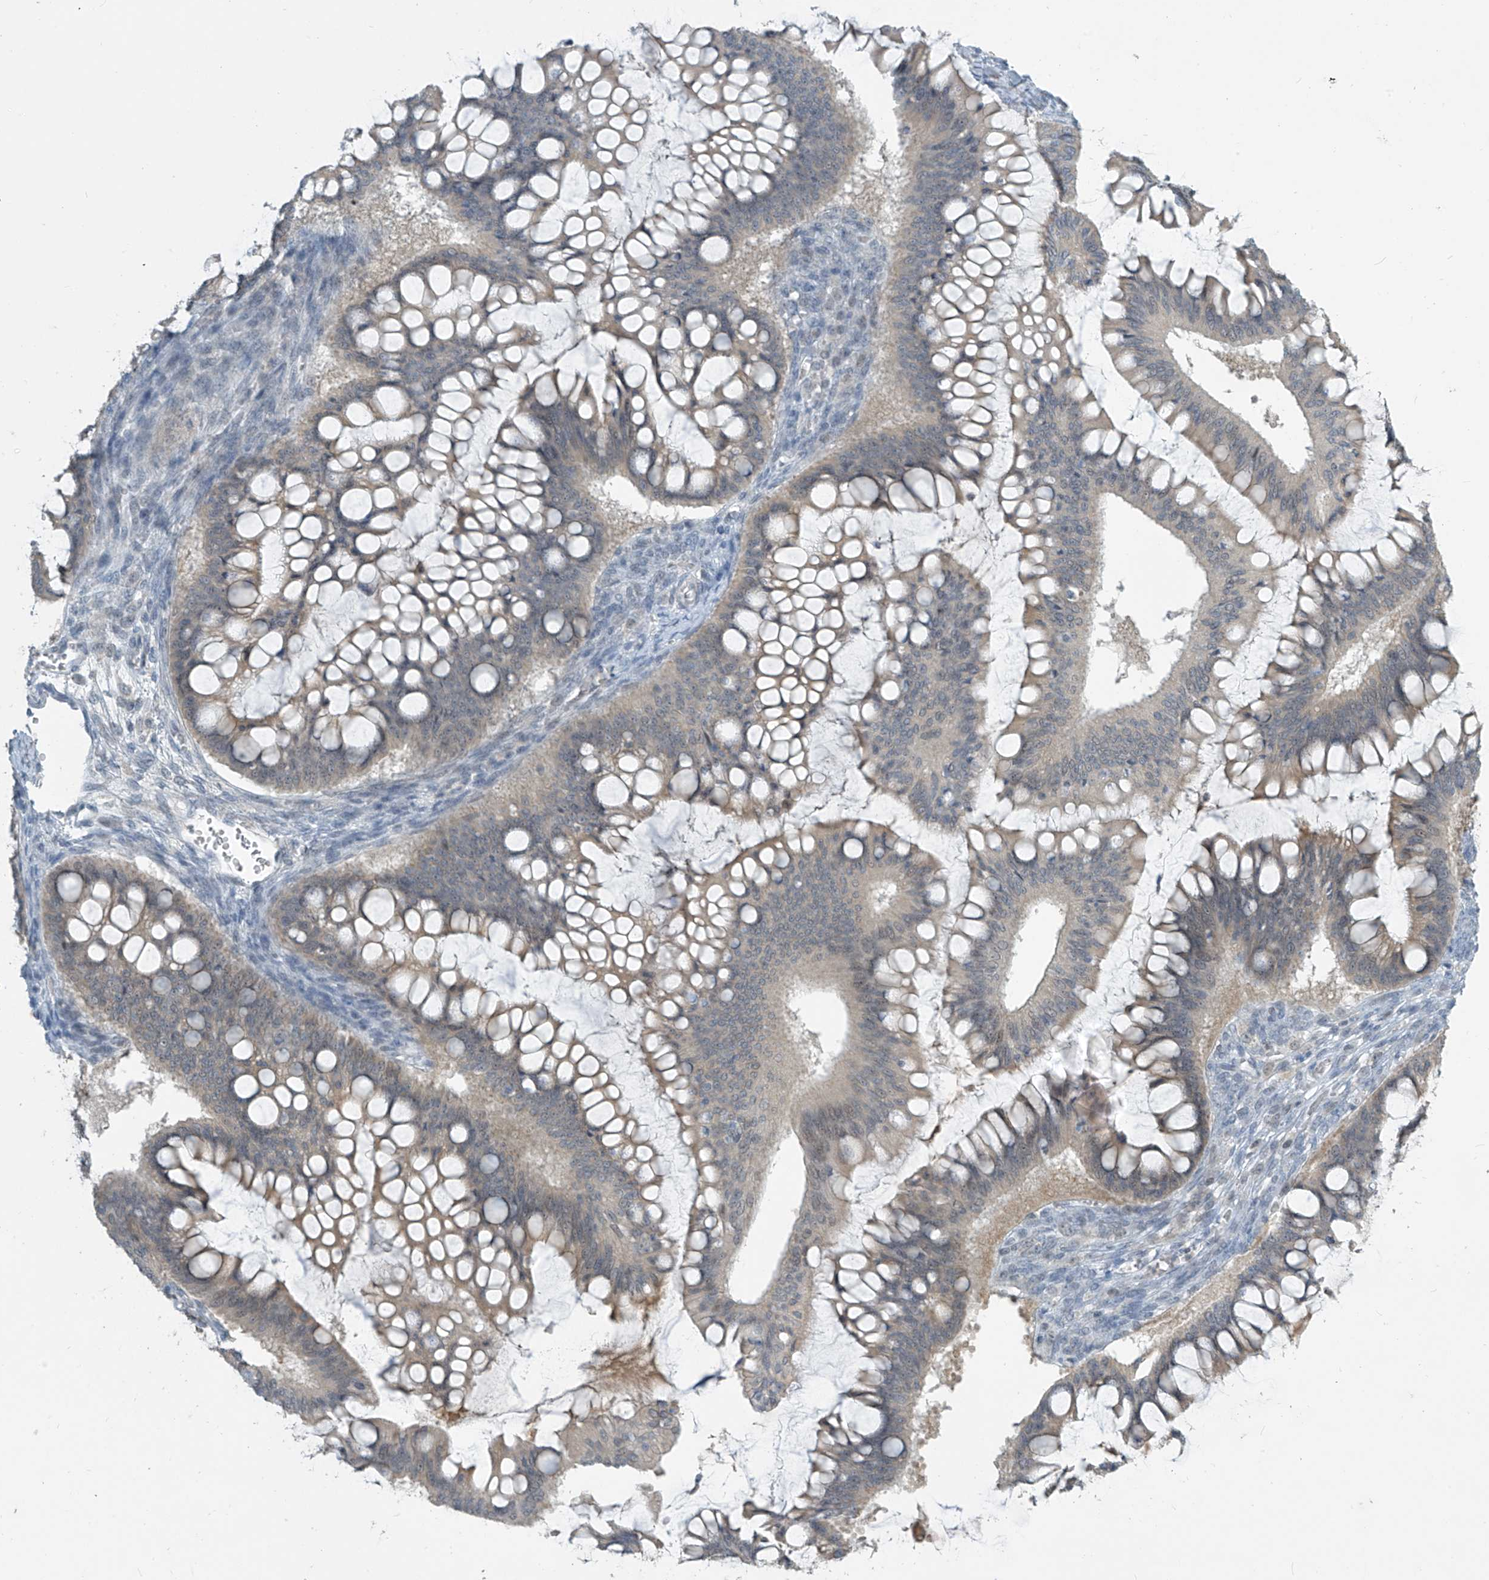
{"staining": {"intensity": "negative", "quantity": "none", "location": "none"}, "tissue": "ovarian cancer", "cell_type": "Tumor cells", "image_type": "cancer", "snomed": [{"axis": "morphology", "description": "Cystadenocarcinoma, mucinous, NOS"}, {"axis": "topography", "description": "Ovary"}], "caption": "An IHC image of ovarian cancer (mucinous cystadenocarcinoma) is shown. There is no staining in tumor cells of ovarian cancer (mucinous cystadenocarcinoma).", "gene": "METAP1D", "patient": {"sex": "female", "age": 73}}